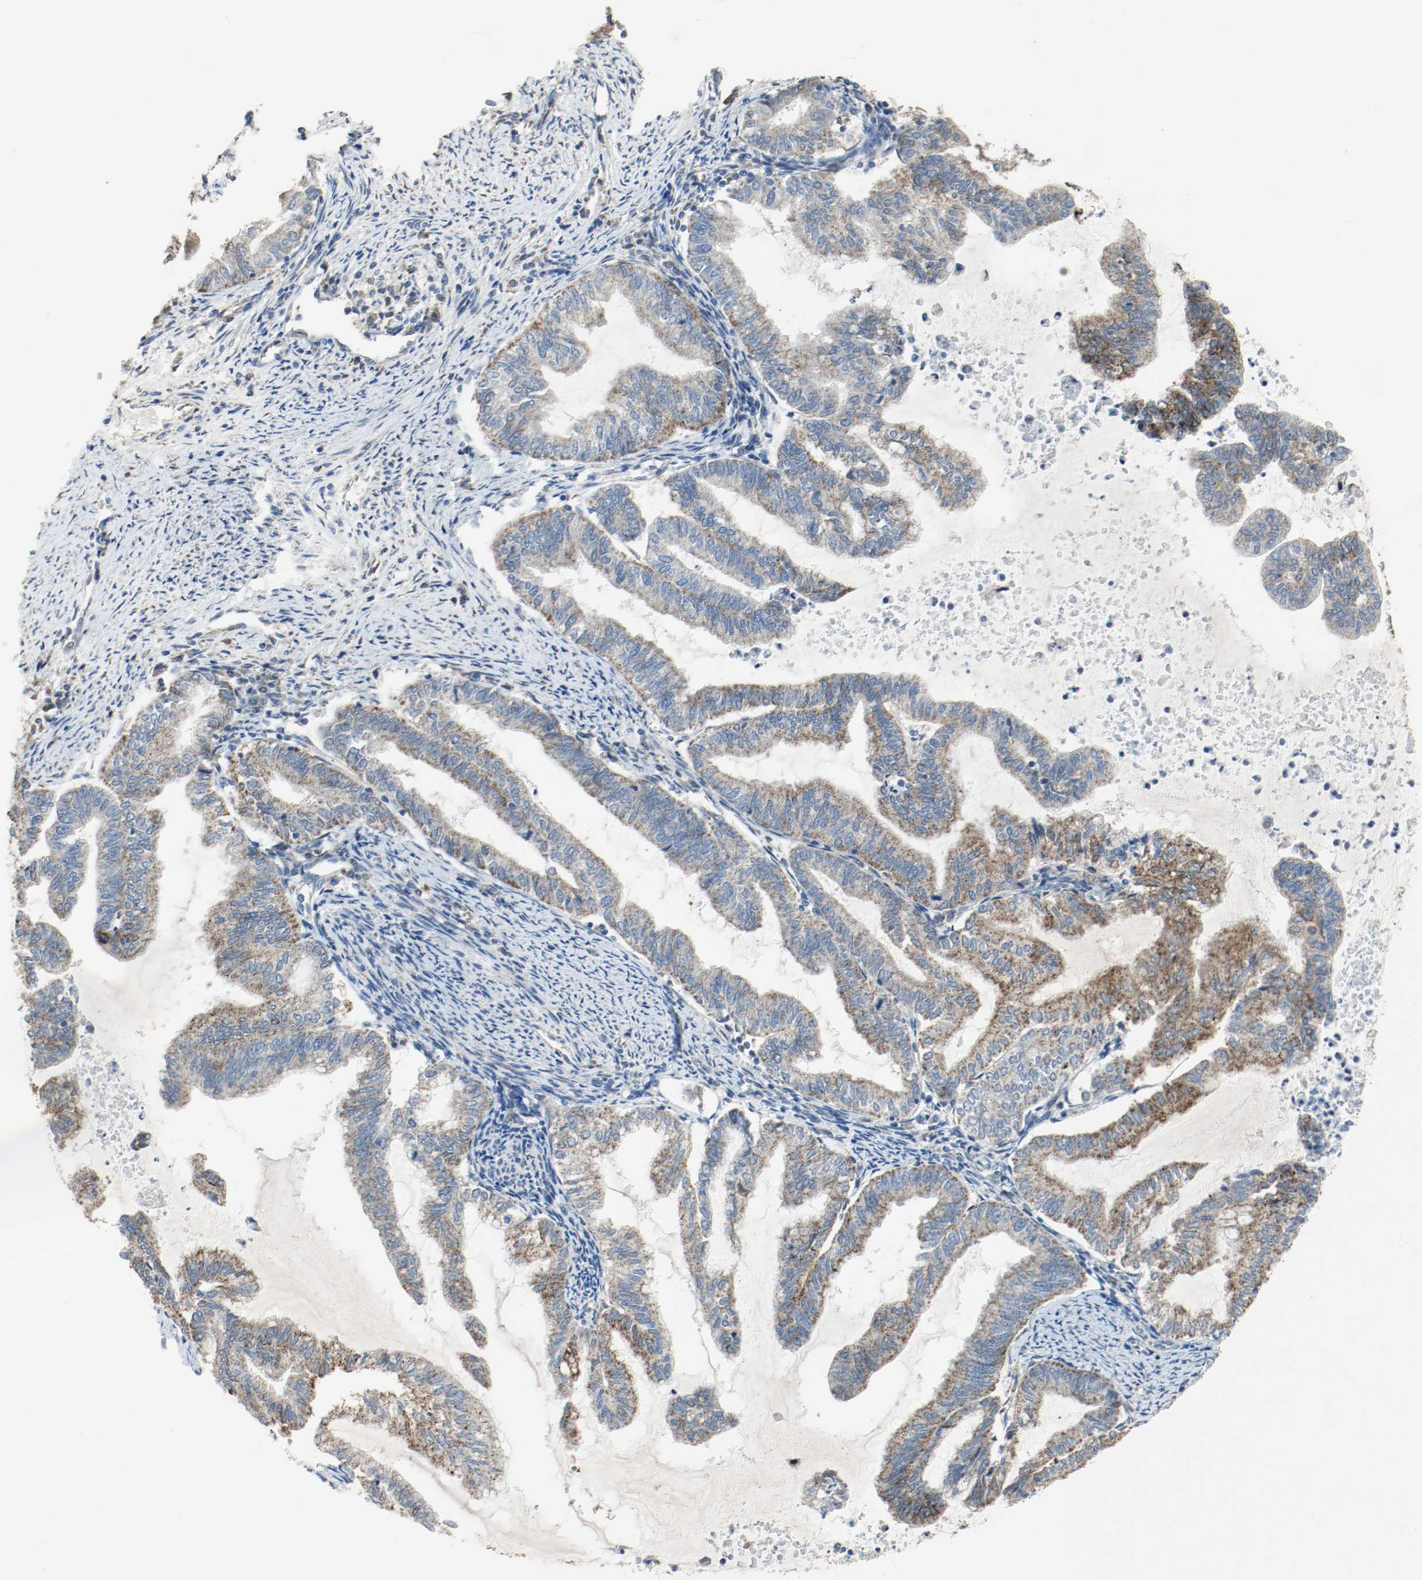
{"staining": {"intensity": "strong", "quantity": "25%-75%", "location": "cytoplasmic/membranous"}, "tissue": "endometrial cancer", "cell_type": "Tumor cells", "image_type": "cancer", "snomed": [{"axis": "morphology", "description": "Adenocarcinoma, NOS"}, {"axis": "topography", "description": "Endometrium"}], "caption": "Protein expression analysis of human endometrial adenocarcinoma reveals strong cytoplasmic/membranous positivity in about 25%-75% of tumor cells. The protein of interest is shown in brown color, while the nuclei are stained blue.", "gene": "ALDH4A1", "patient": {"sex": "female", "age": 79}}